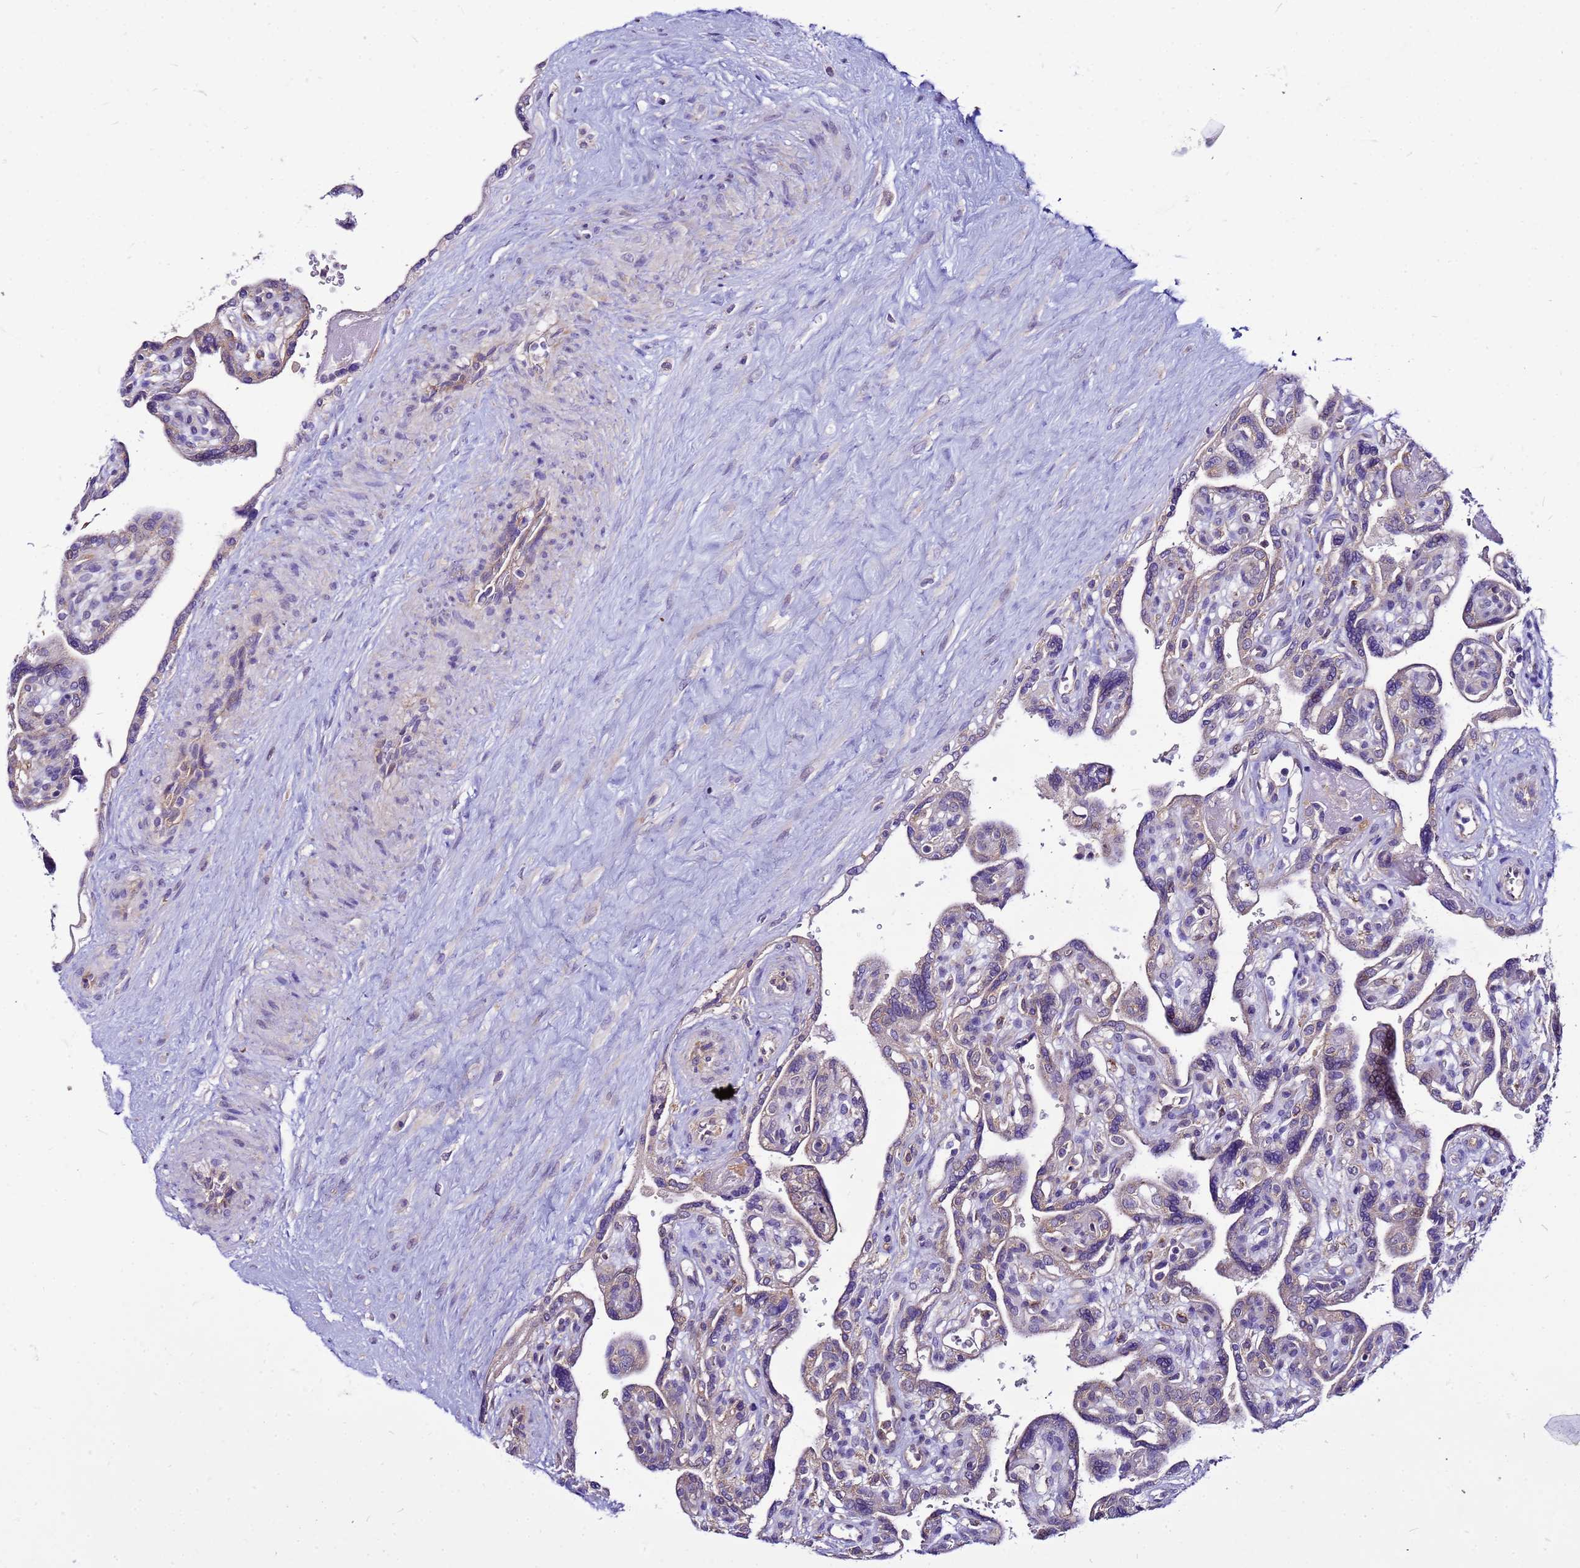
{"staining": {"intensity": "weak", "quantity": "<25%", "location": "cytoplasmic/membranous"}, "tissue": "placenta", "cell_type": "Trophoblastic cells", "image_type": "normal", "snomed": [{"axis": "morphology", "description": "Normal tissue, NOS"}, {"axis": "topography", "description": "Placenta"}], "caption": "An immunohistochemistry photomicrograph of benign placenta is shown. There is no staining in trophoblastic cells of placenta.", "gene": "PKD1", "patient": {"sex": "female", "age": 39}}